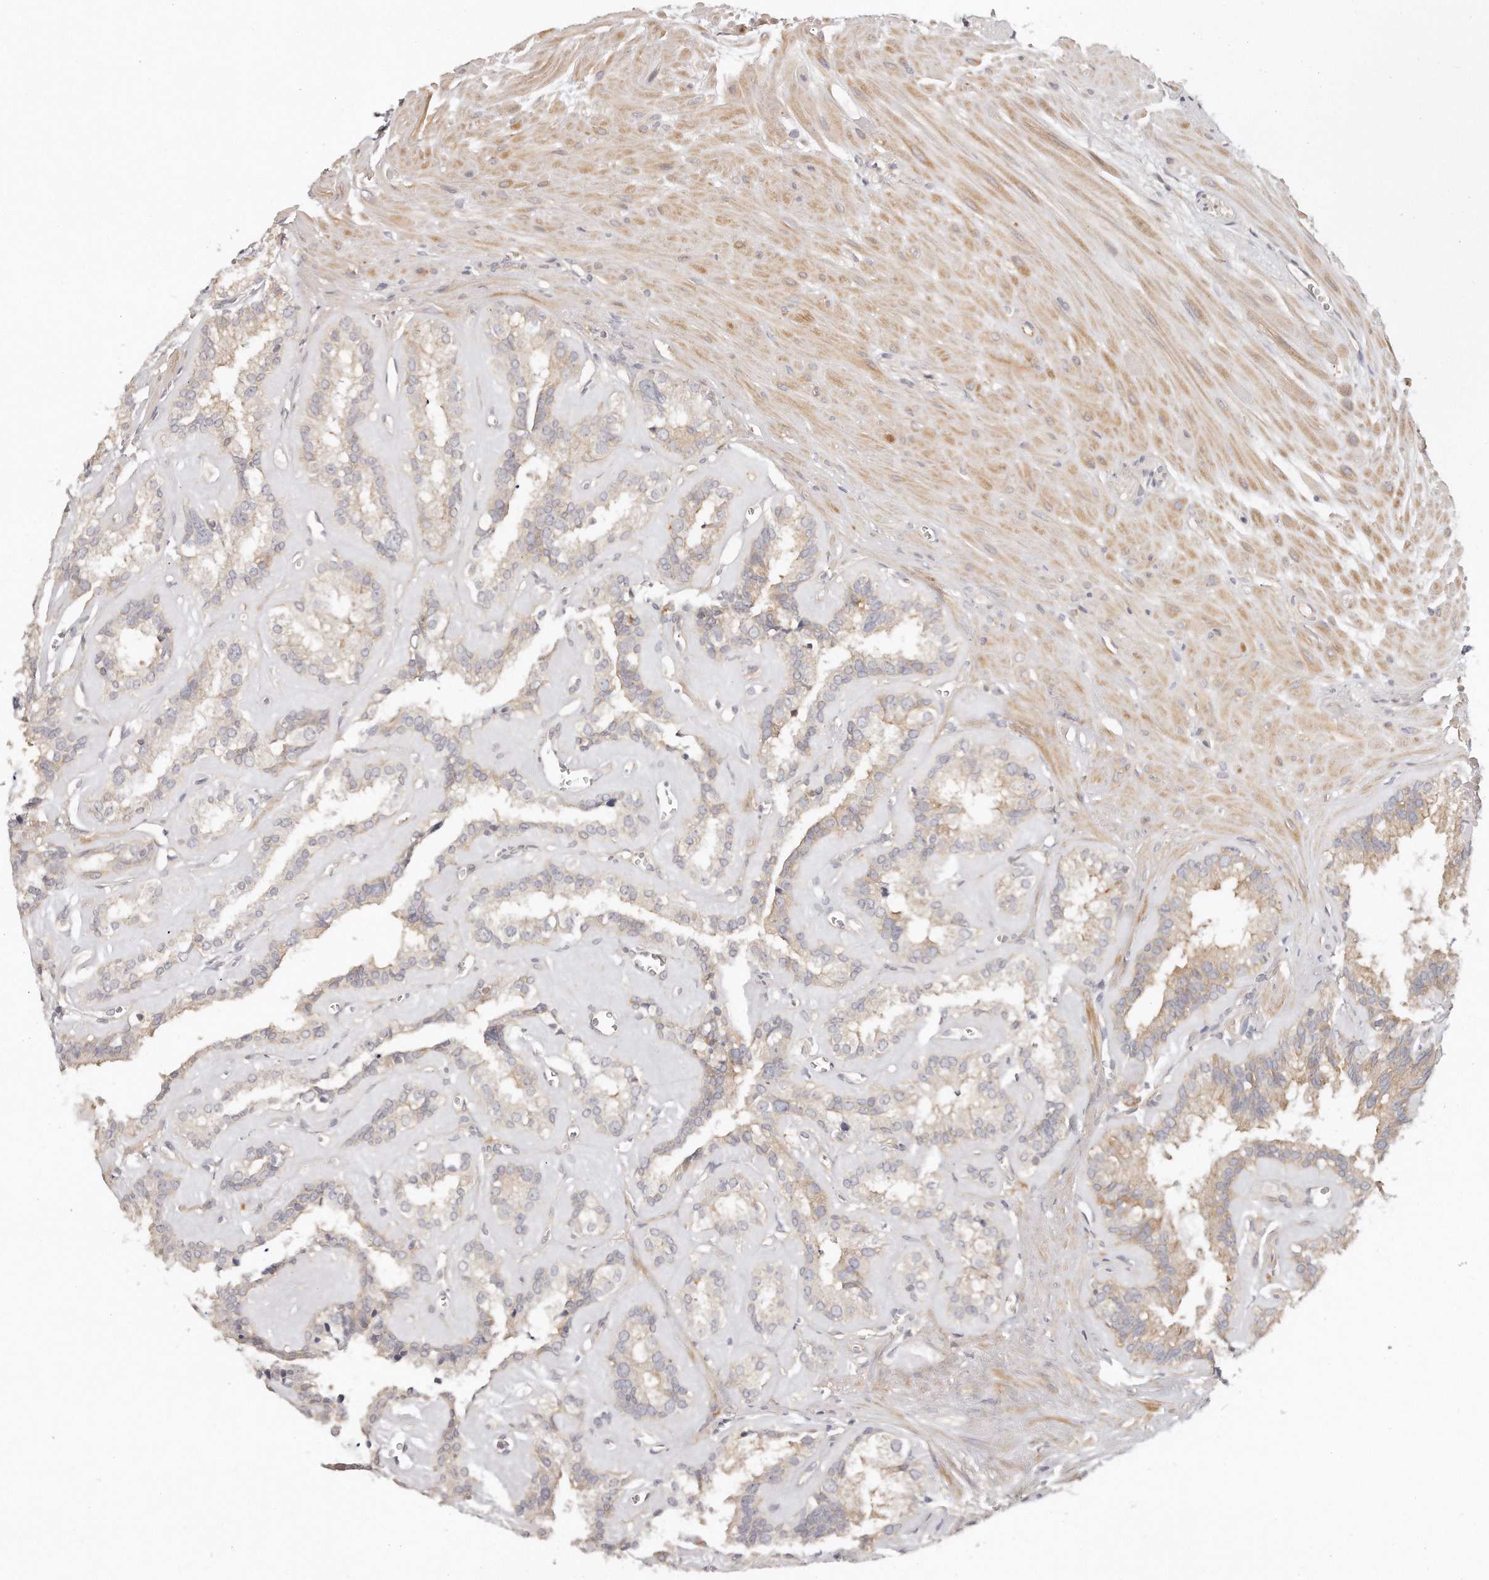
{"staining": {"intensity": "weak", "quantity": "25%-75%", "location": "cytoplasmic/membranous"}, "tissue": "seminal vesicle", "cell_type": "Glandular cells", "image_type": "normal", "snomed": [{"axis": "morphology", "description": "Normal tissue, NOS"}, {"axis": "topography", "description": "Prostate"}, {"axis": "topography", "description": "Seminal veicle"}], "caption": "This image displays immunohistochemistry (IHC) staining of normal human seminal vesicle, with low weak cytoplasmic/membranous staining in approximately 25%-75% of glandular cells.", "gene": "TTLL4", "patient": {"sex": "male", "age": 59}}